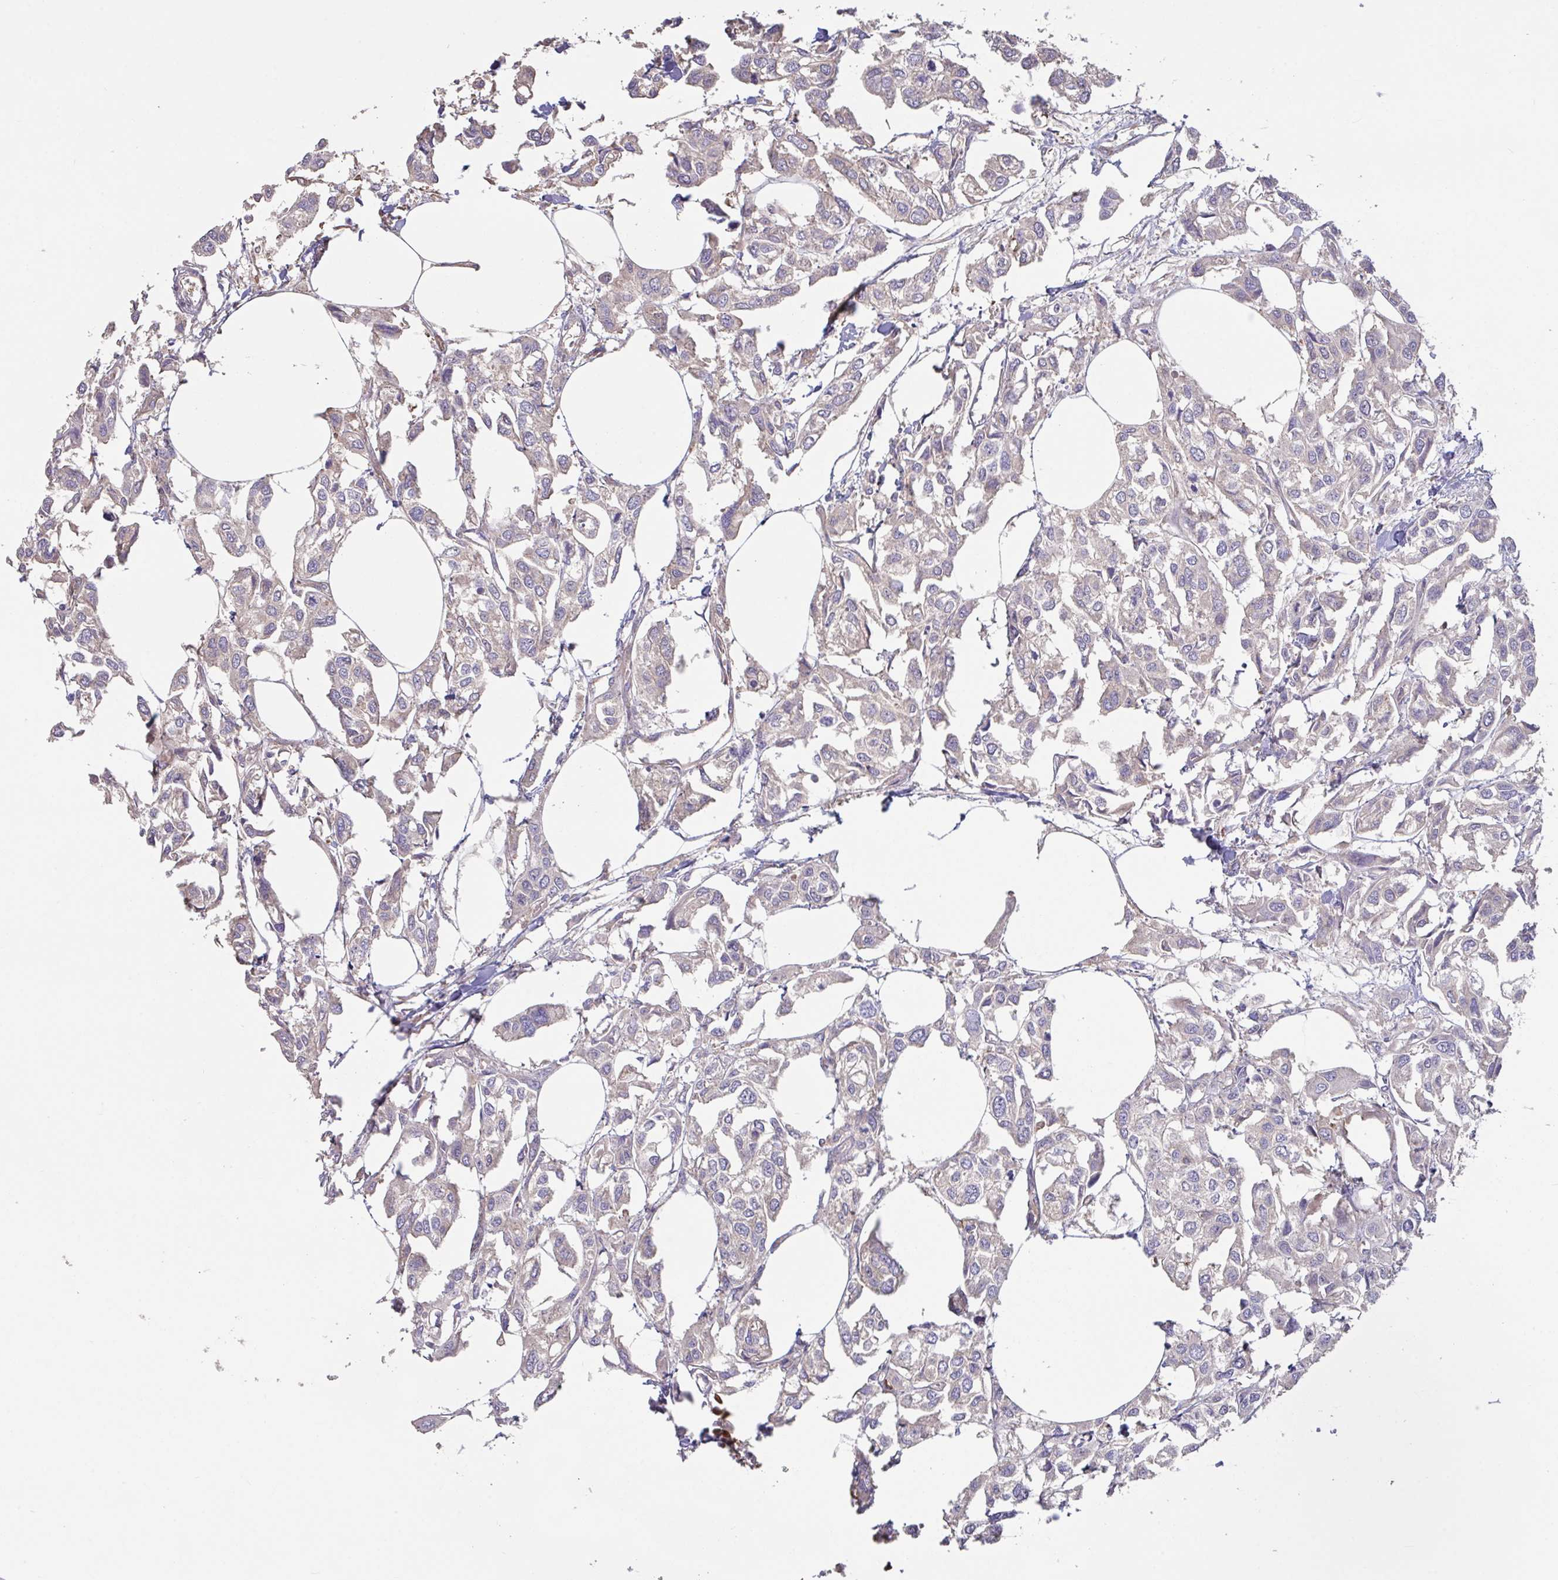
{"staining": {"intensity": "weak", "quantity": "<25%", "location": "cytoplasmic/membranous"}, "tissue": "urothelial cancer", "cell_type": "Tumor cells", "image_type": "cancer", "snomed": [{"axis": "morphology", "description": "Urothelial carcinoma, High grade"}, {"axis": "topography", "description": "Urinary bladder"}], "caption": "An image of urothelial cancer stained for a protein shows no brown staining in tumor cells. Nuclei are stained in blue.", "gene": "YARS2", "patient": {"sex": "male", "age": 67}}